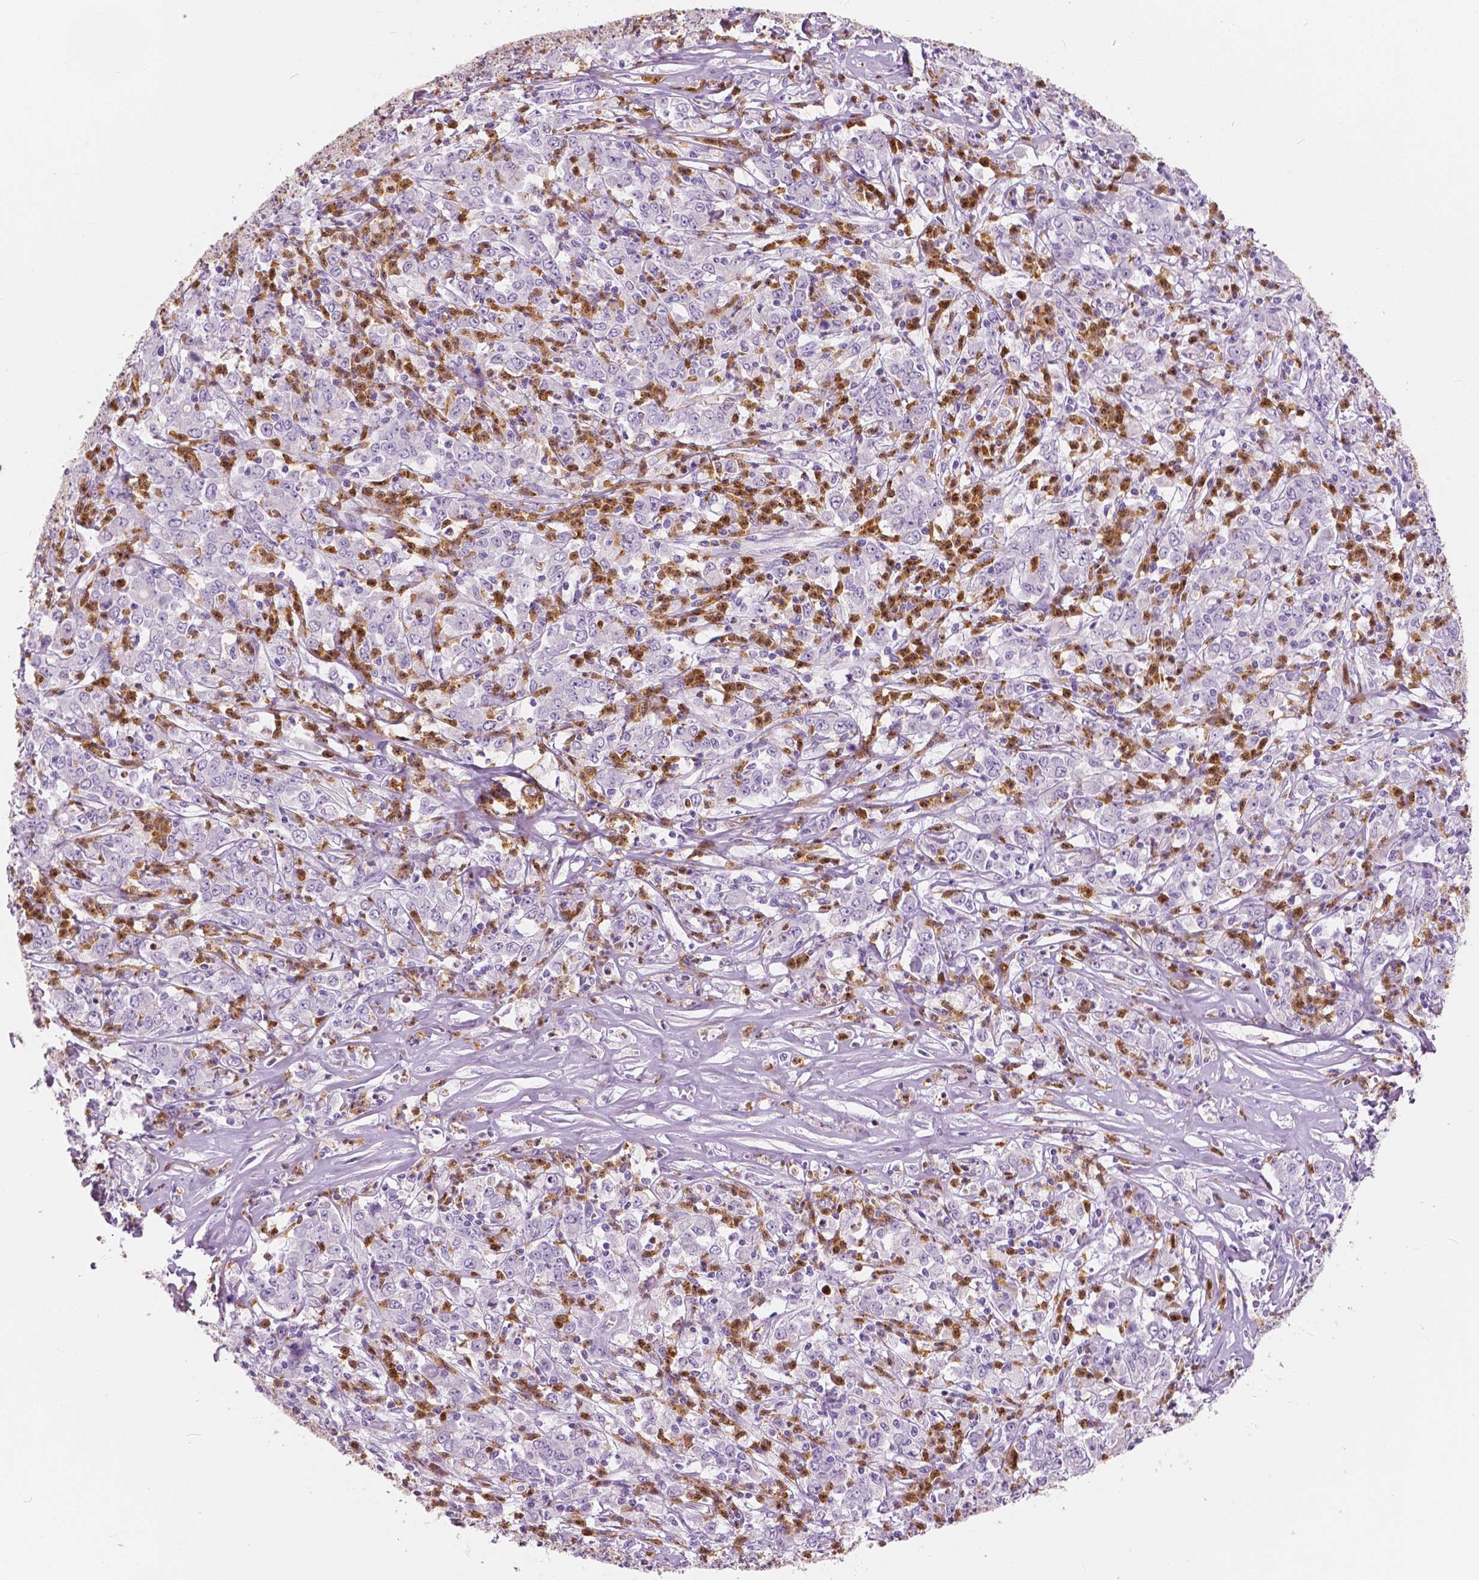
{"staining": {"intensity": "negative", "quantity": "none", "location": "none"}, "tissue": "stomach cancer", "cell_type": "Tumor cells", "image_type": "cancer", "snomed": [{"axis": "morphology", "description": "Adenocarcinoma, NOS"}, {"axis": "topography", "description": "Stomach, lower"}], "caption": "Protein analysis of adenocarcinoma (stomach) exhibits no significant staining in tumor cells.", "gene": "CXCR2", "patient": {"sex": "female", "age": 71}}